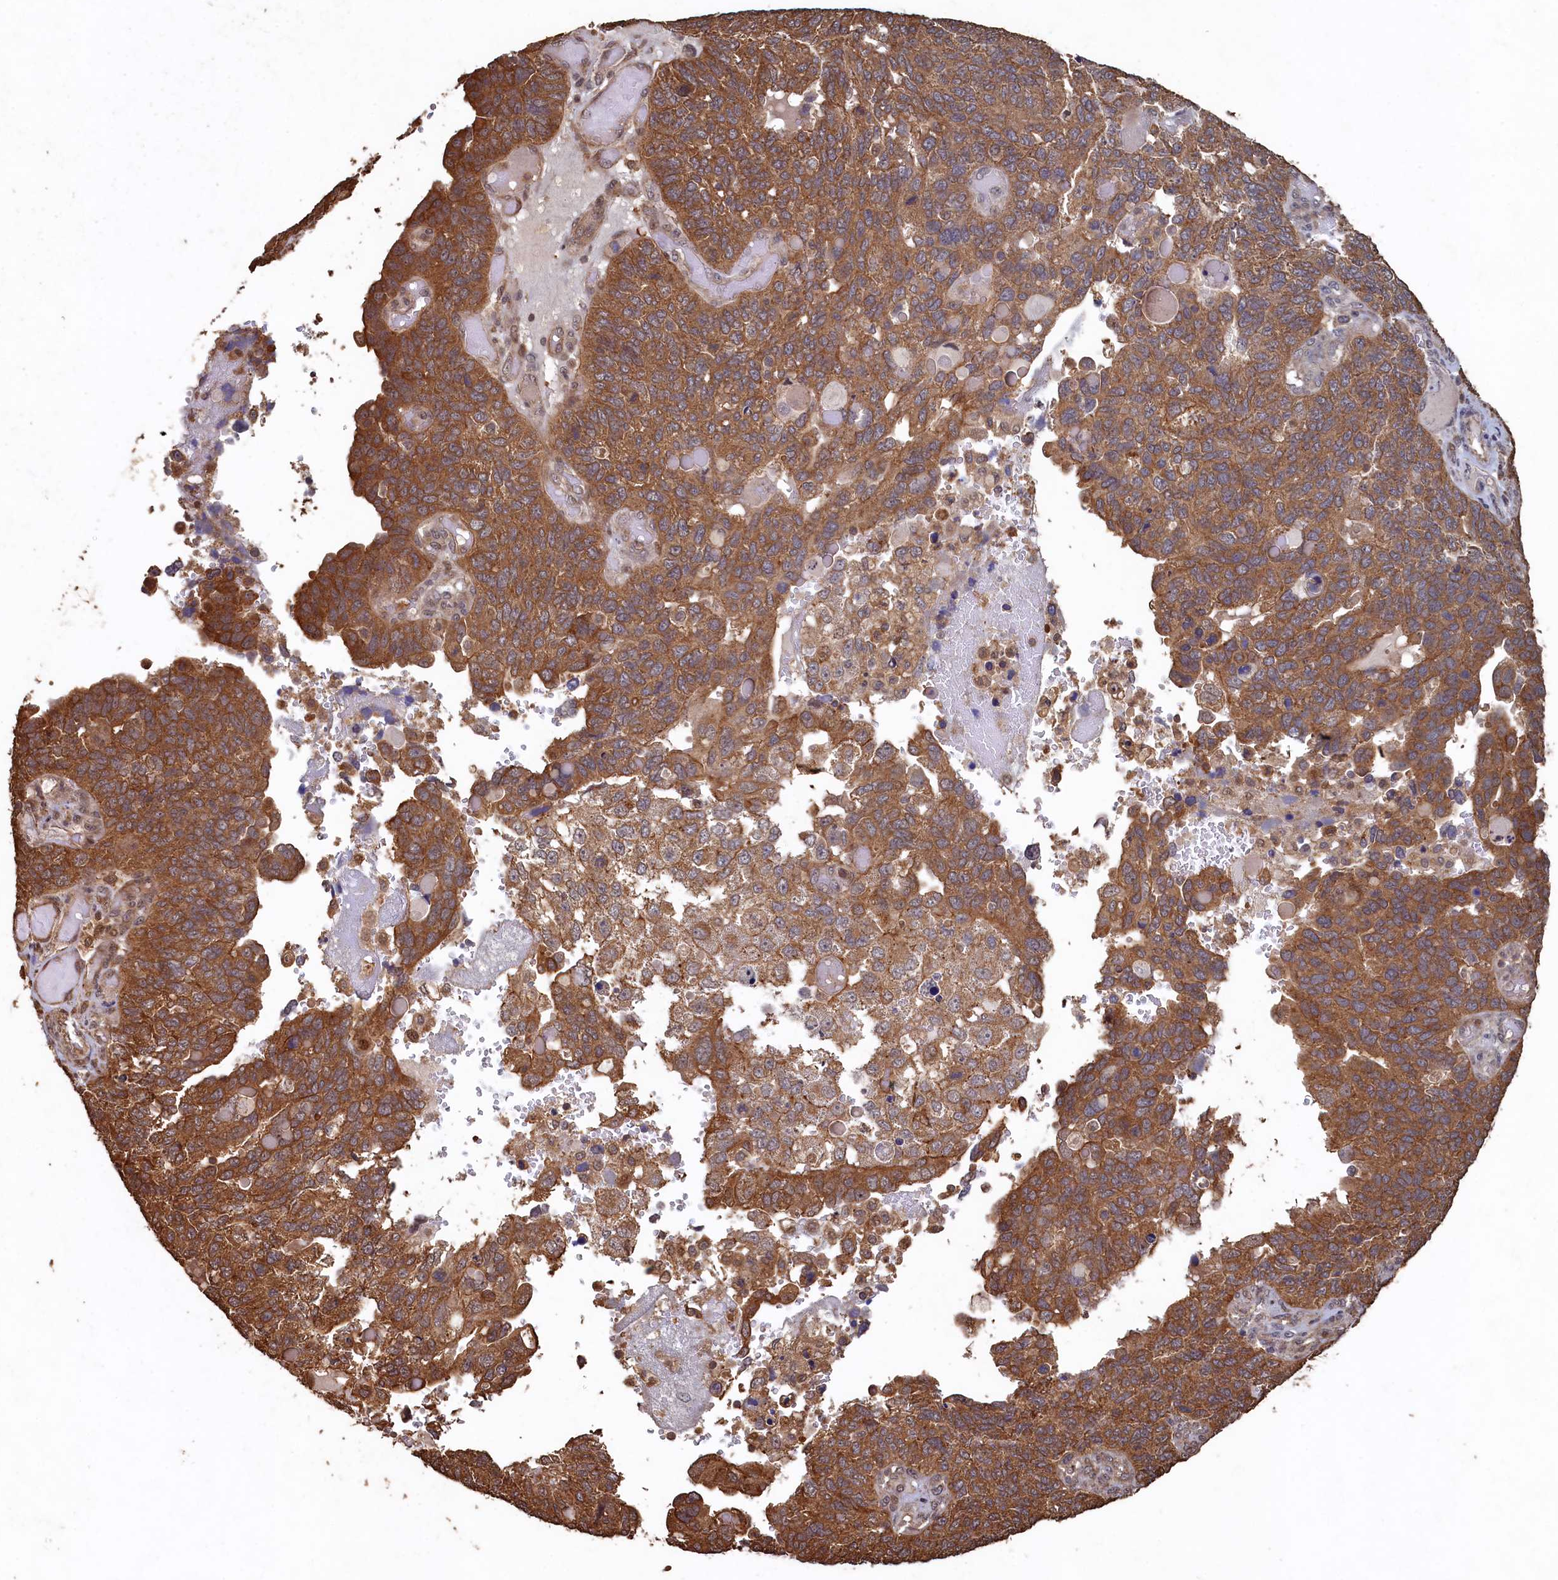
{"staining": {"intensity": "moderate", "quantity": ">75%", "location": "cytoplasmic/membranous"}, "tissue": "endometrial cancer", "cell_type": "Tumor cells", "image_type": "cancer", "snomed": [{"axis": "morphology", "description": "Adenocarcinoma, NOS"}, {"axis": "topography", "description": "Endometrium"}], "caption": "Human endometrial cancer (adenocarcinoma) stained for a protein (brown) displays moderate cytoplasmic/membranous positive staining in about >75% of tumor cells.", "gene": "PIGN", "patient": {"sex": "female", "age": 66}}